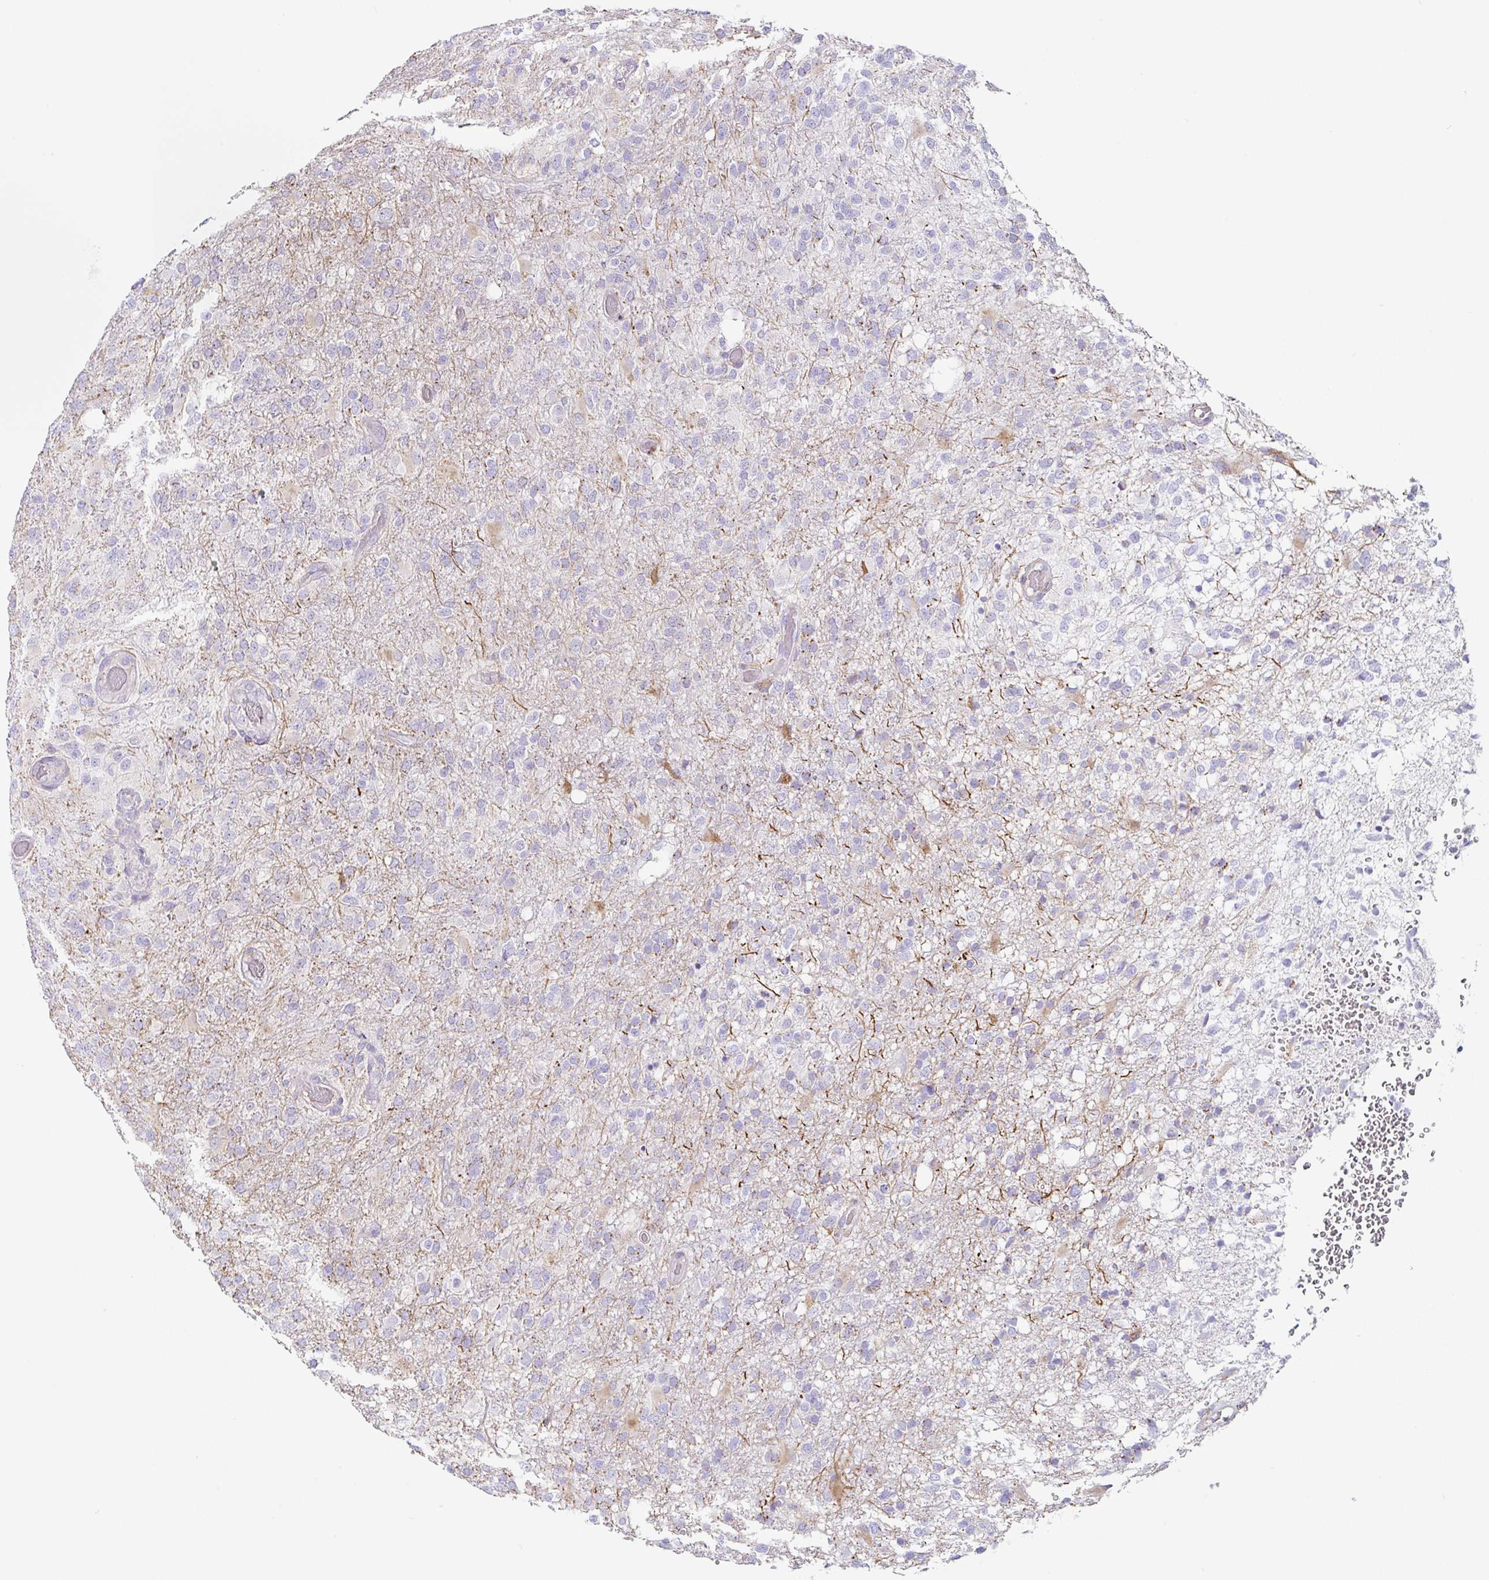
{"staining": {"intensity": "negative", "quantity": "none", "location": "none"}, "tissue": "glioma", "cell_type": "Tumor cells", "image_type": "cancer", "snomed": [{"axis": "morphology", "description": "Glioma, malignant, High grade"}, {"axis": "topography", "description": "Brain"}], "caption": "A high-resolution histopathology image shows IHC staining of glioma, which shows no significant expression in tumor cells.", "gene": "DKK4", "patient": {"sex": "female", "age": 74}}